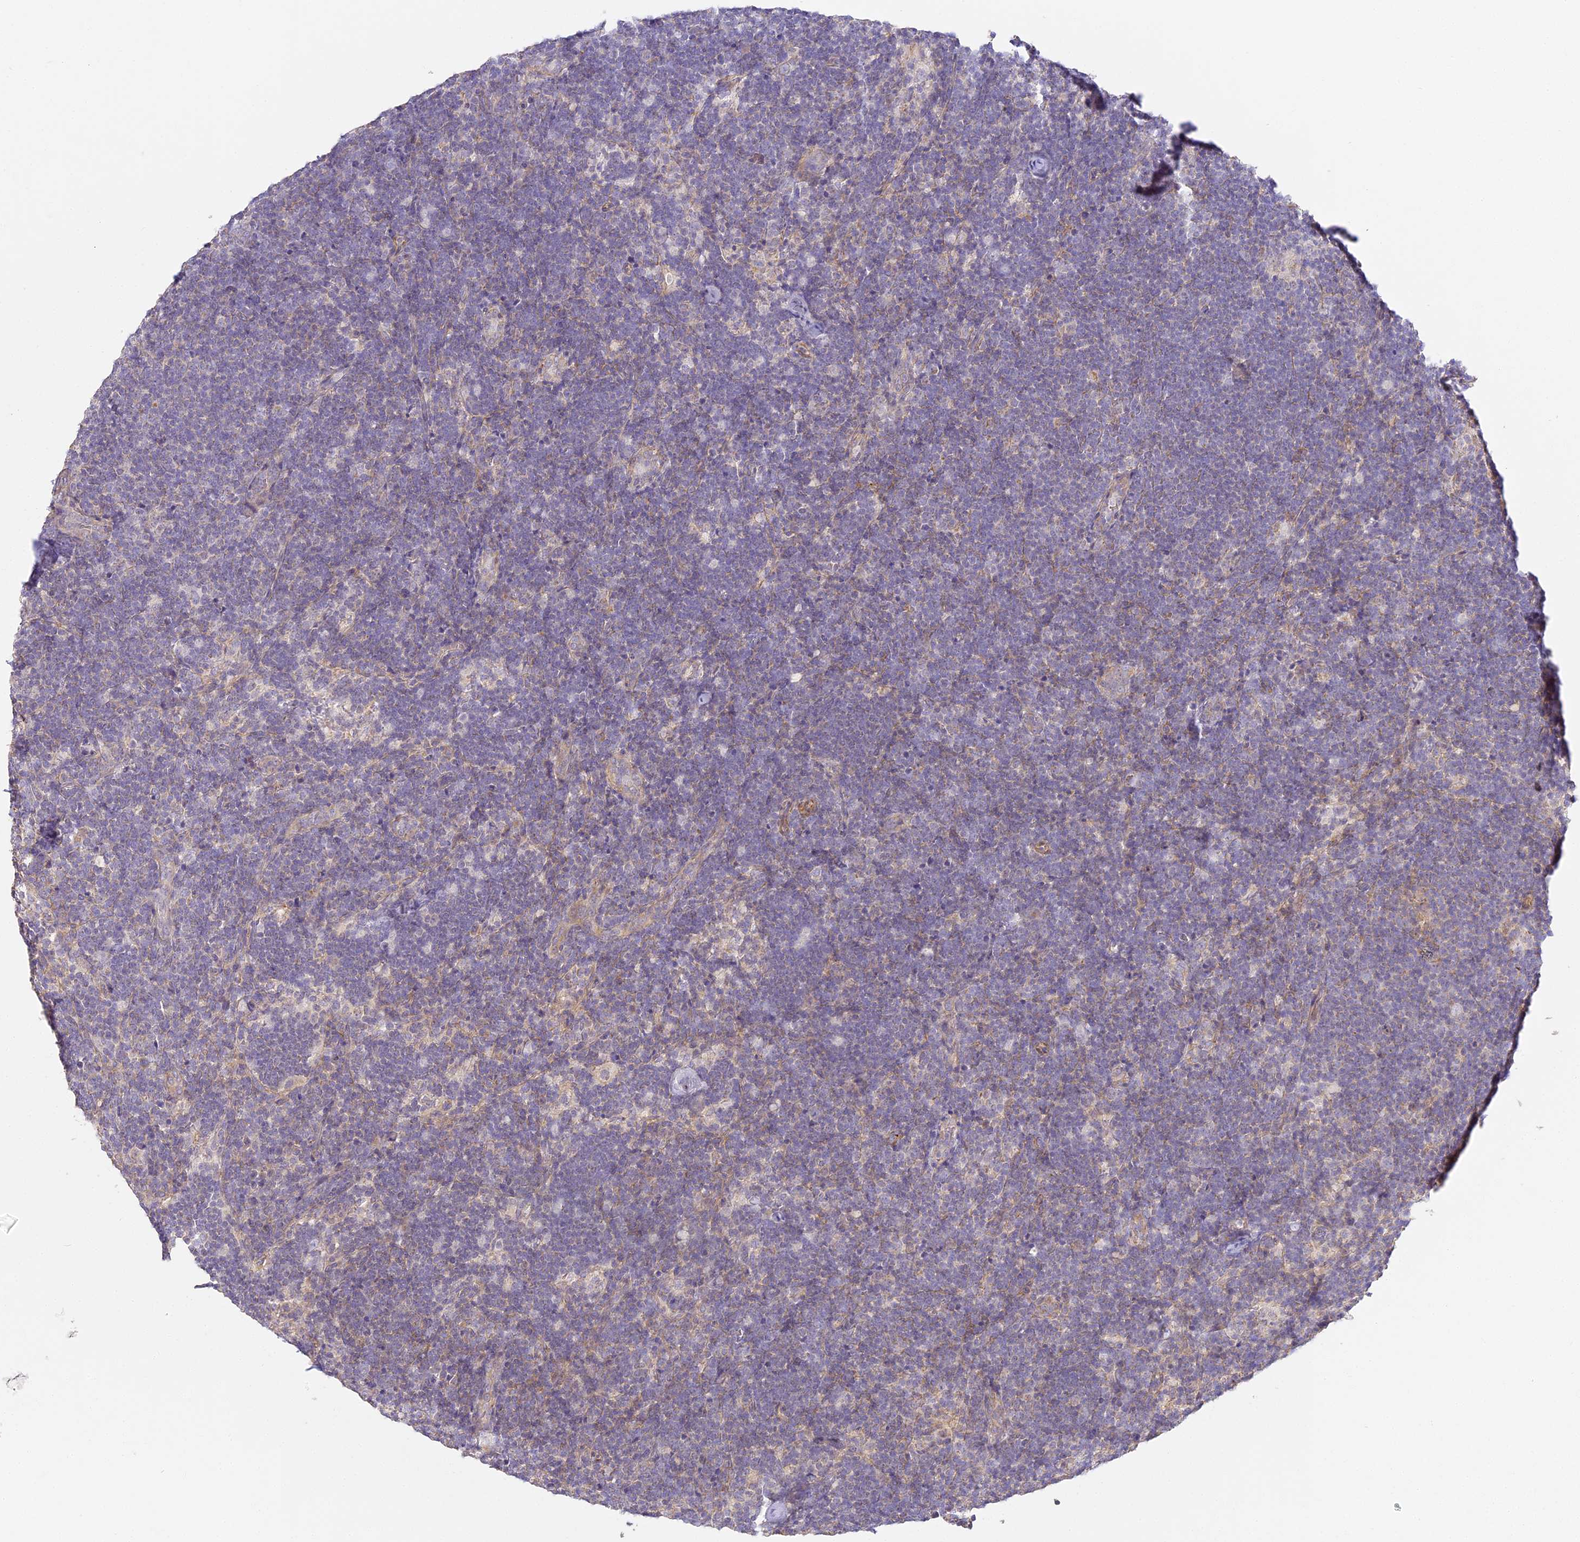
{"staining": {"intensity": "negative", "quantity": "none", "location": "none"}, "tissue": "lymph node", "cell_type": "Germinal center cells", "image_type": "normal", "snomed": [{"axis": "morphology", "description": "Normal tissue, NOS"}, {"axis": "topography", "description": "Lymph node"}], "caption": "Germinal center cells are negative for protein expression in unremarkable human lymph node. (DAB (3,3'-diaminobenzidine) immunohistochemistry visualized using brightfield microscopy, high magnification).", "gene": "MED28", "patient": {"sex": "female", "age": 22}}